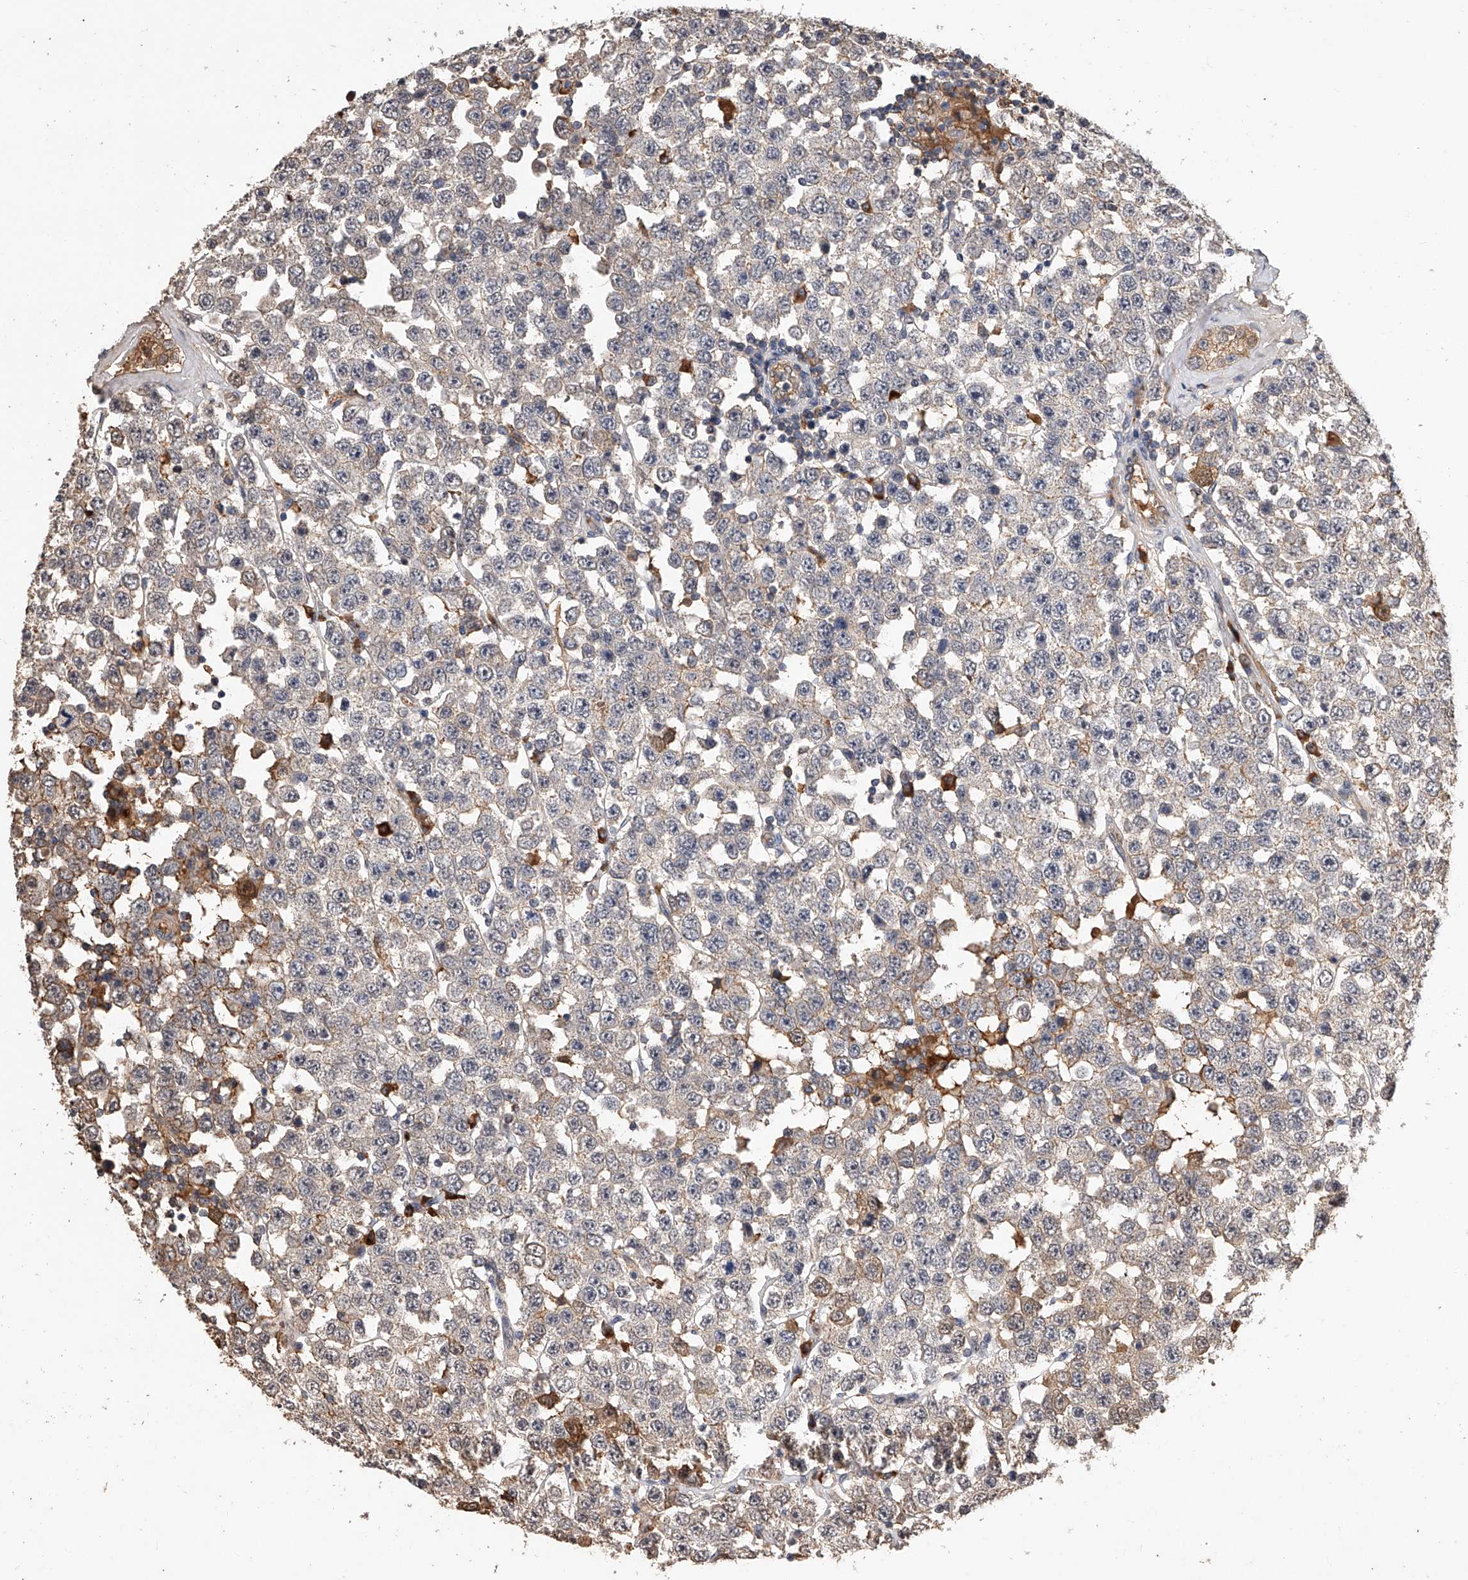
{"staining": {"intensity": "weak", "quantity": "<25%", "location": "cytoplasmic/membranous"}, "tissue": "testis cancer", "cell_type": "Tumor cells", "image_type": "cancer", "snomed": [{"axis": "morphology", "description": "Seminoma, NOS"}, {"axis": "topography", "description": "Testis"}], "caption": "This is an IHC histopathology image of human testis cancer. There is no positivity in tumor cells.", "gene": "CFAP410", "patient": {"sex": "male", "age": 28}}